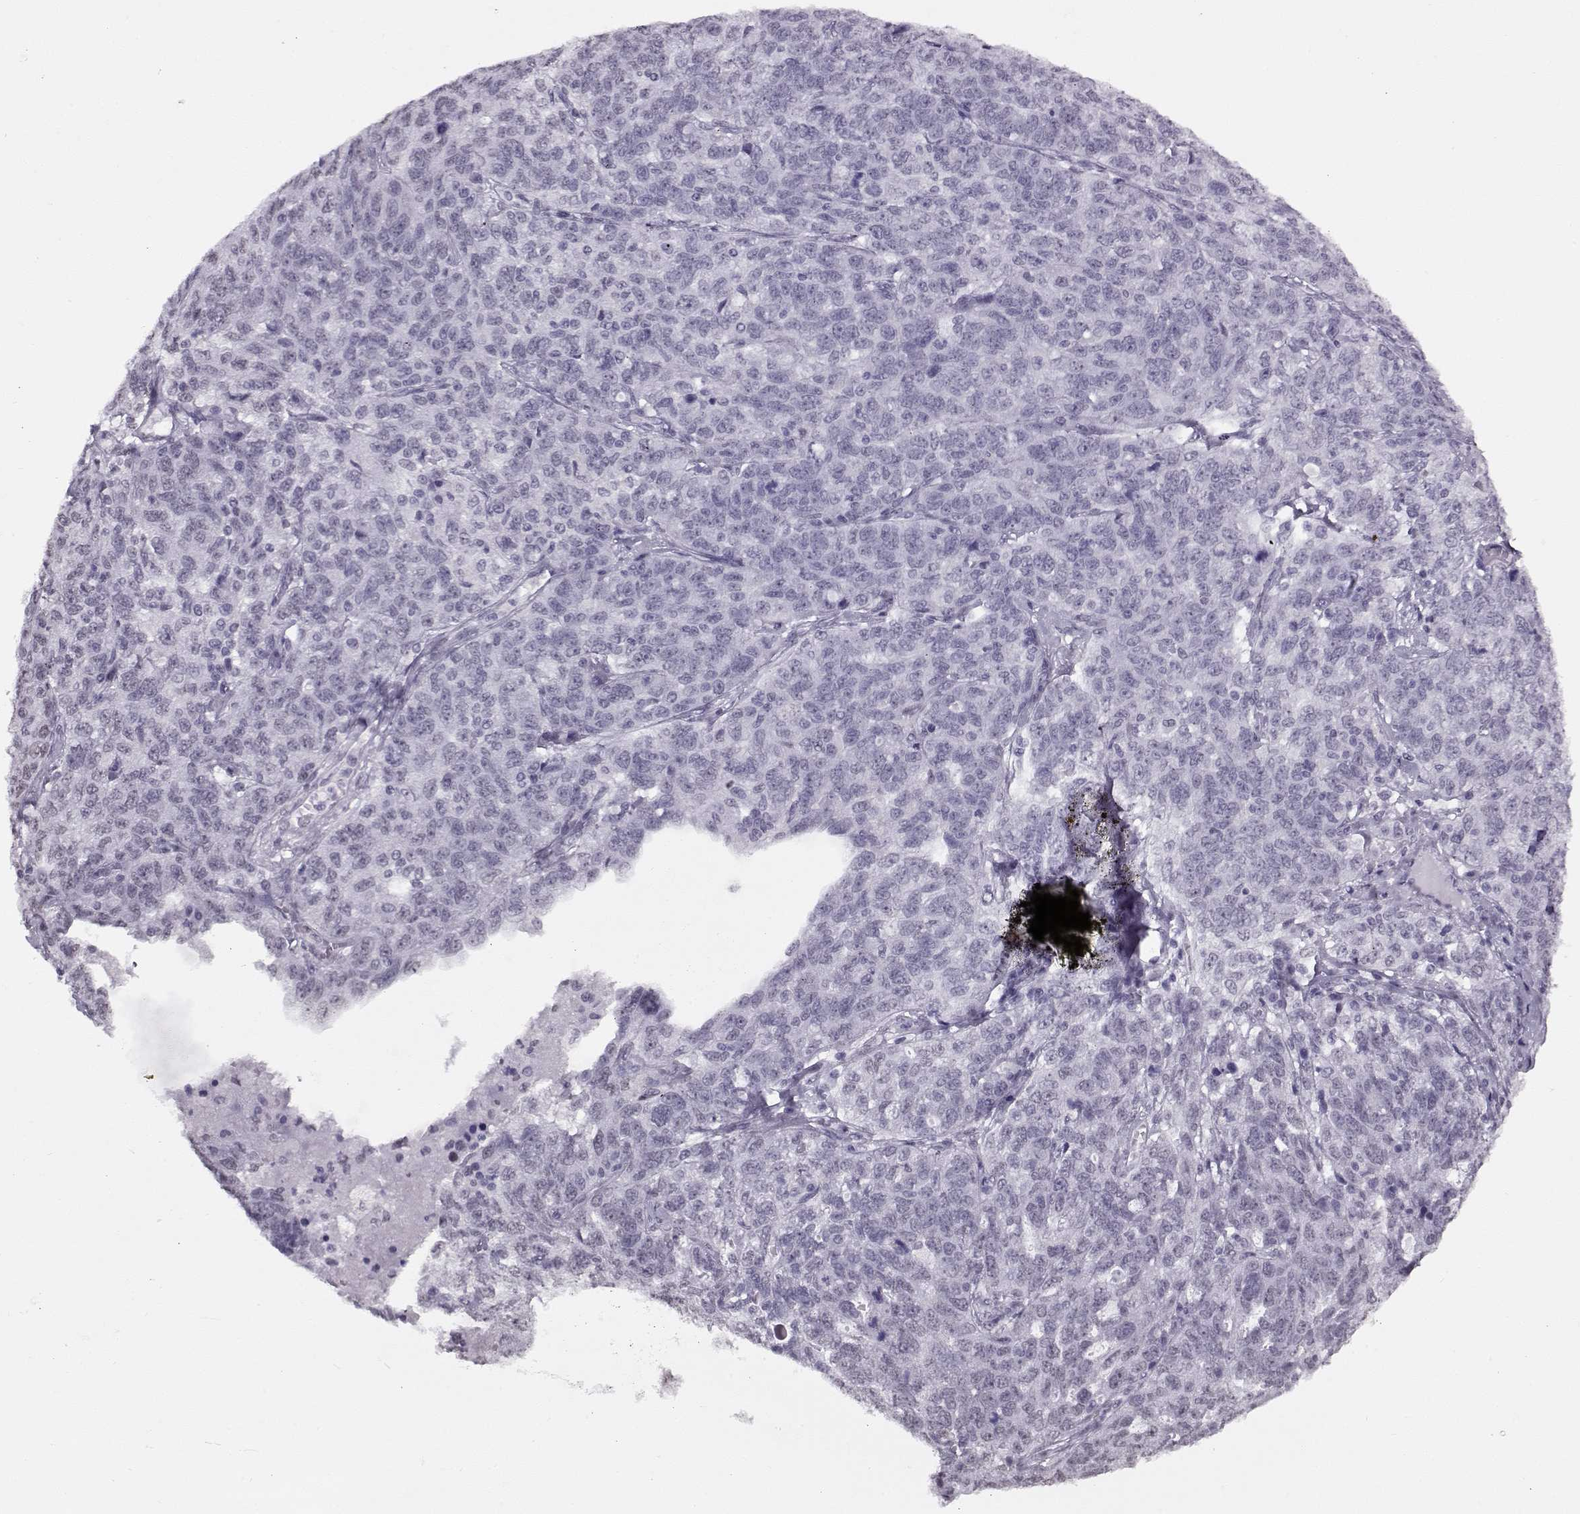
{"staining": {"intensity": "negative", "quantity": "none", "location": "none"}, "tissue": "ovarian cancer", "cell_type": "Tumor cells", "image_type": "cancer", "snomed": [{"axis": "morphology", "description": "Cystadenocarcinoma, serous, NOS"}, {"axis": "topography", "description": "Ovary"}], "caption": "Immunohistochemistry (IHC) of ovarian cancer (serous cystadenocarcinoma) shows no expression in tumor cells.", "gene": "PRMT8", "patient": {"sex": "female", "age": 71}}